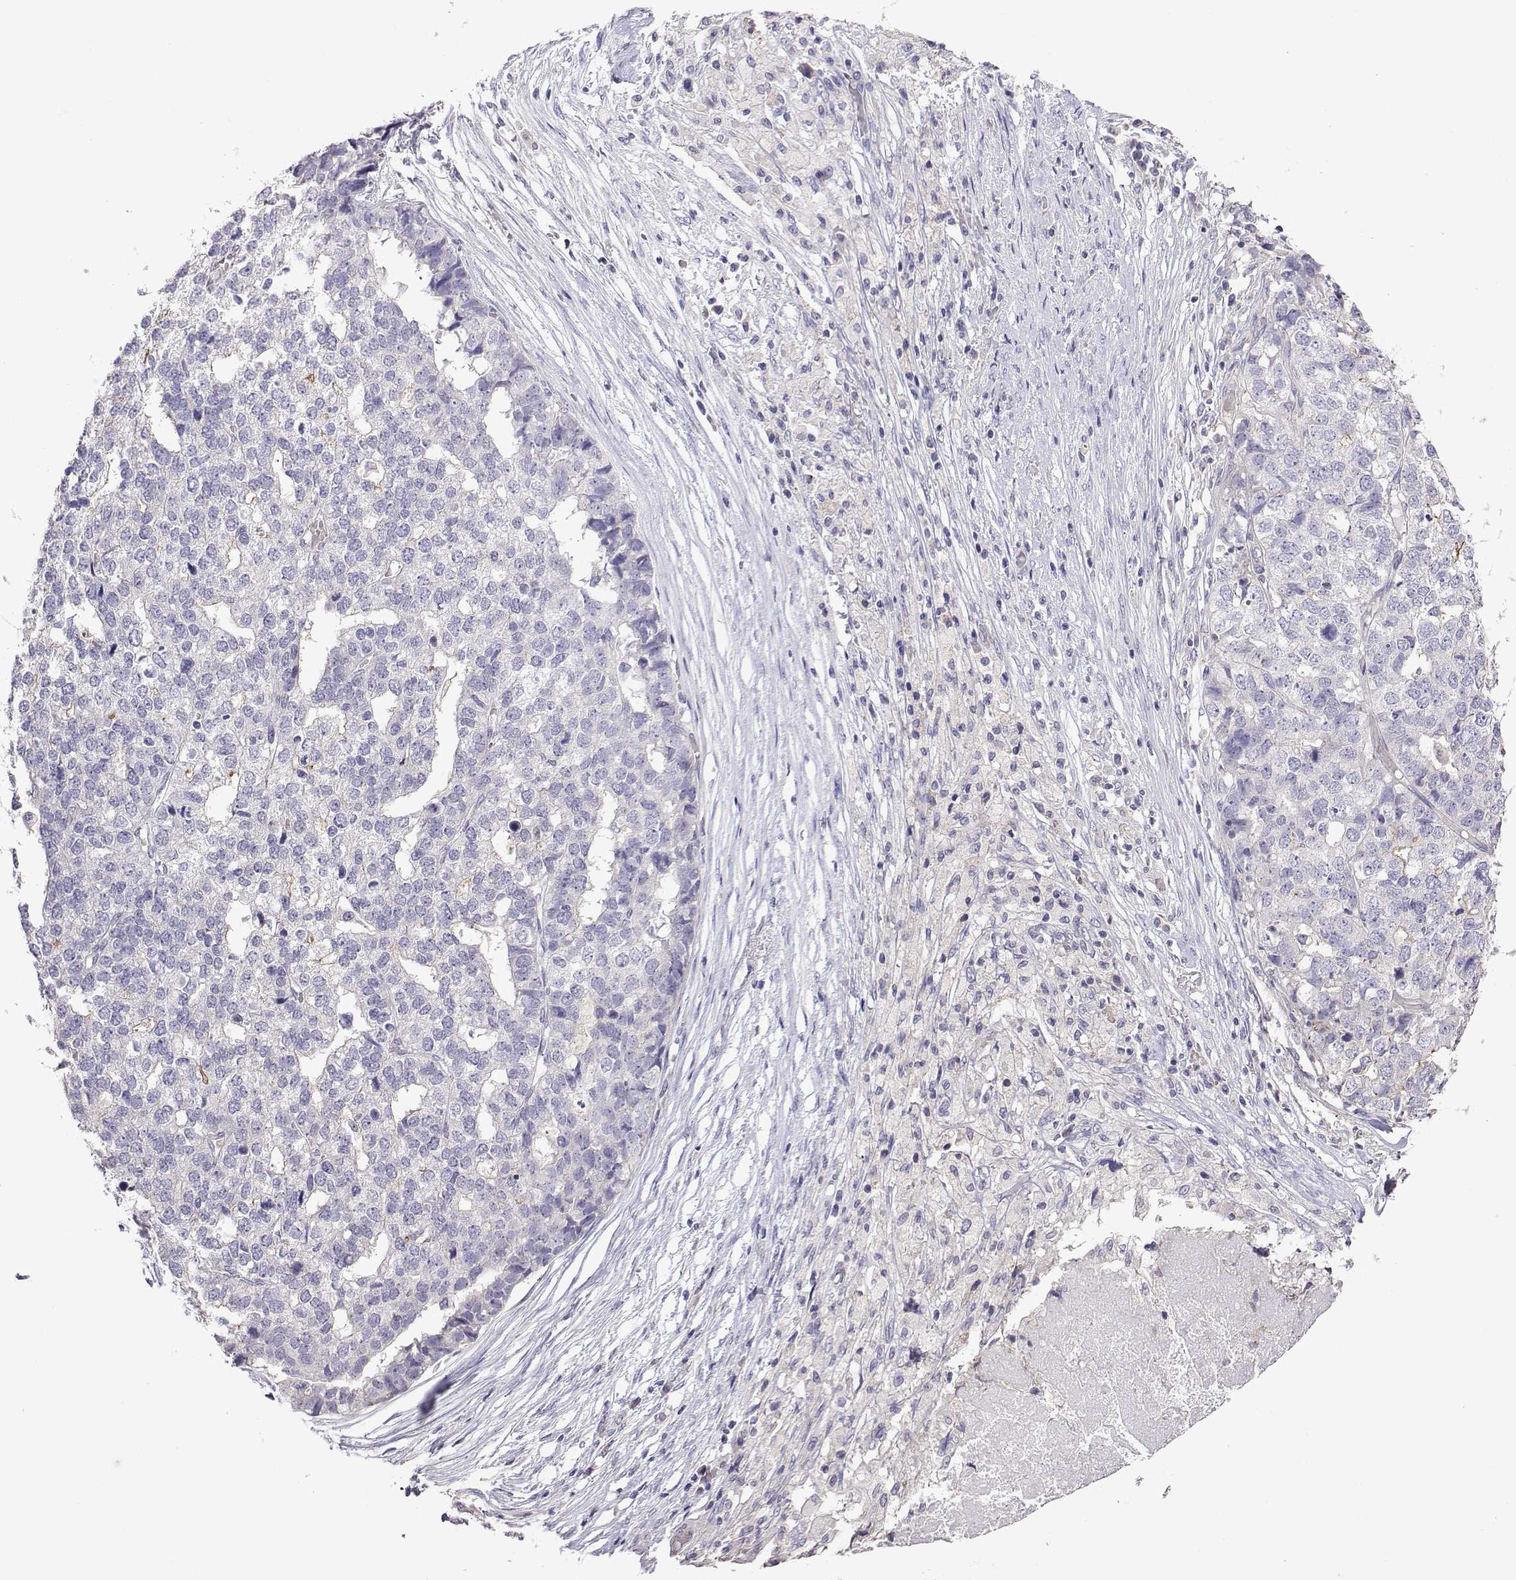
{"staining": {"intensity": "negative", "quantity": "none", "location": "none"}, "tissue": "stomach cancer", "cell_type": "Tumor cells", "image_type": "cancer", "snomed": [{"axis": "morphology", "description": "Adenocarcinoma, NOS"}, {"axis": "topography", "description": "Stomach"}], "caption": "Adenocarcinoma (stomach) was stained to show a protein in brown. There is no significant positivity in tumor cells.", "gene": "FCAMR", "patient": {"sex": "male", "age": 69}}